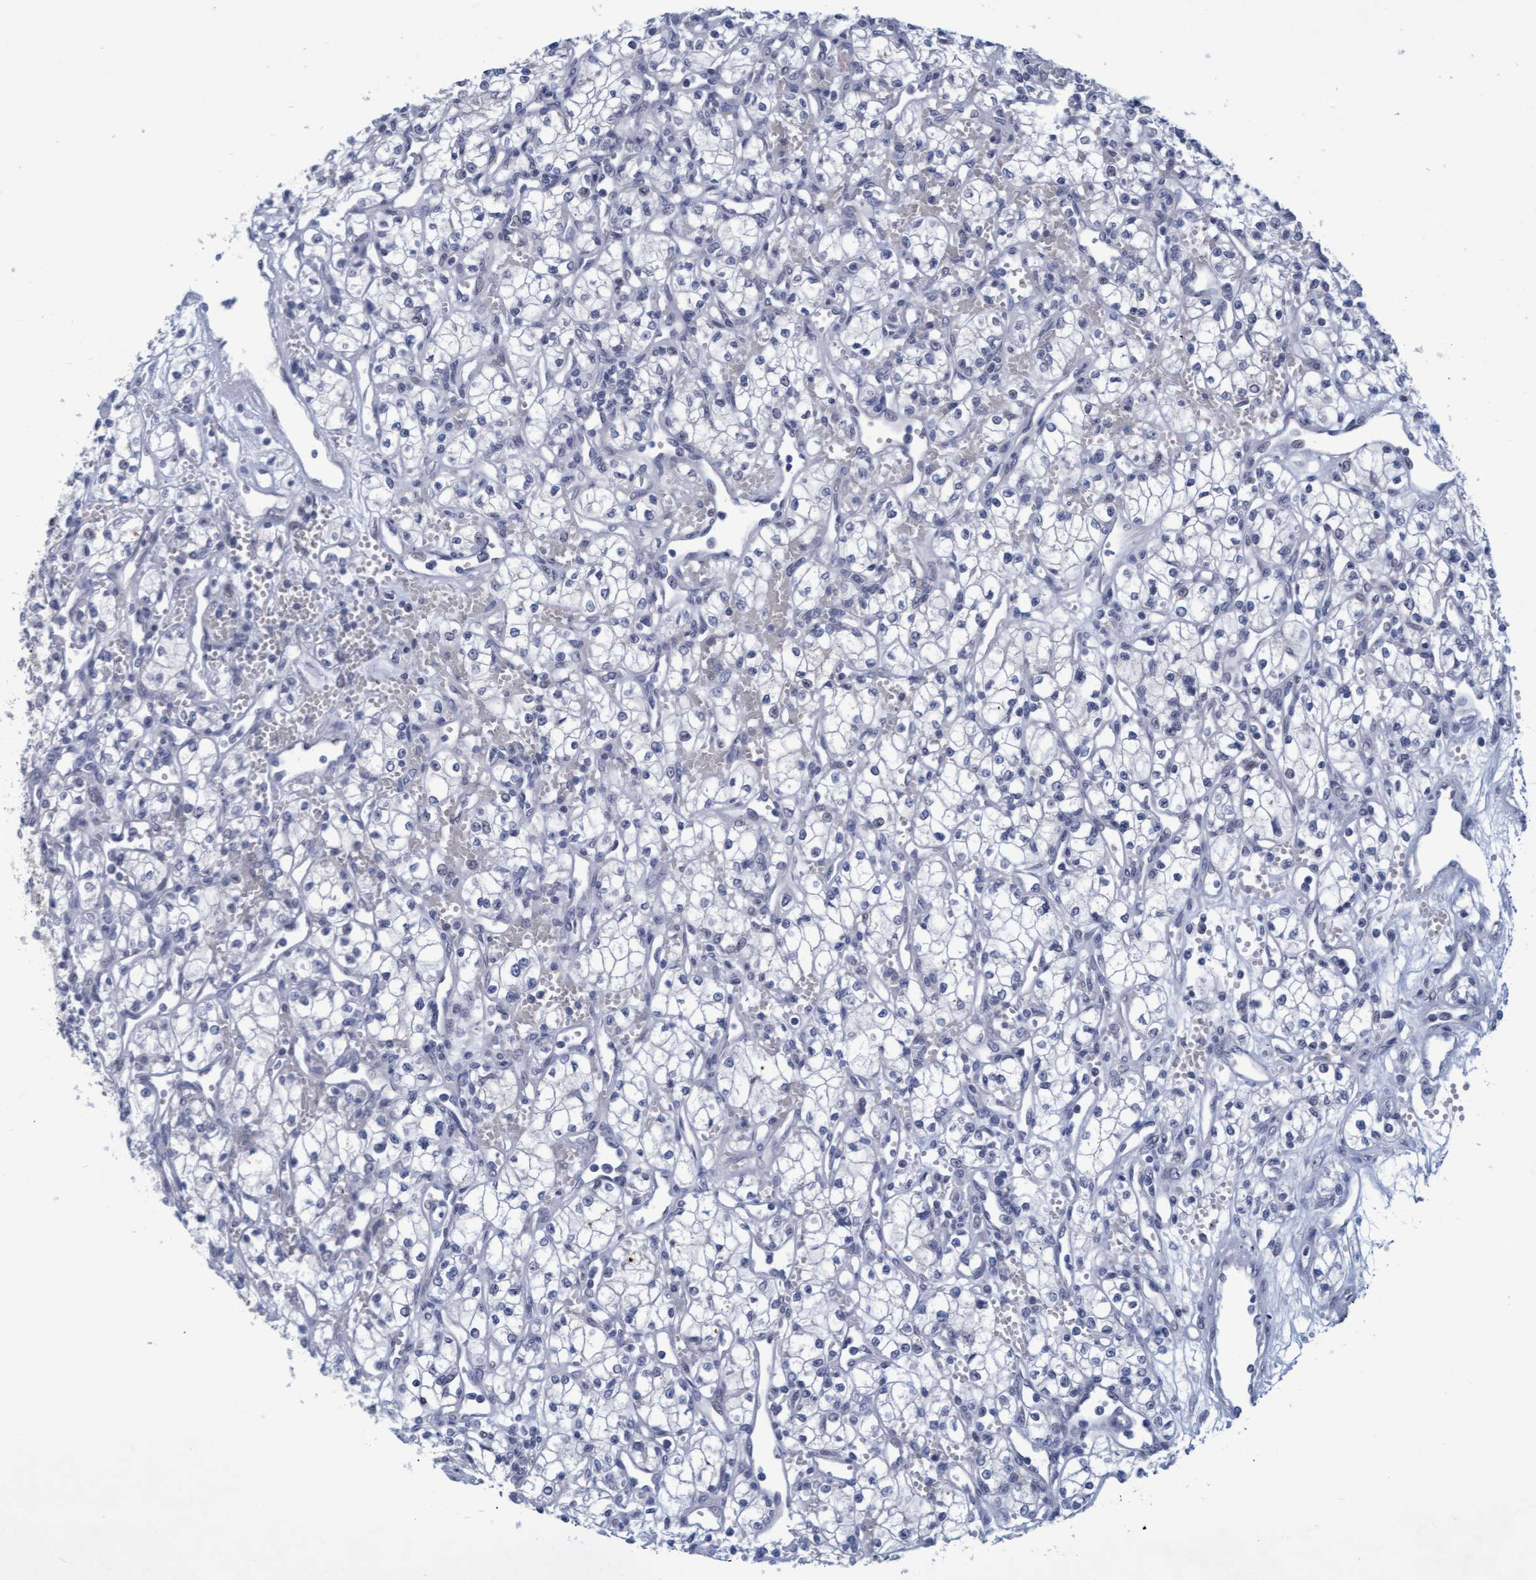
{"staining": {"intensity": "negative", "quantity": "none", "location": "none"}, "tissue": "renal cancer", "cell_type": "Tumor cells", "image_type": "cancer", "snomed": [{"axis": "morphology", "description": "Adenocarcinoma, NOS"}, {"axis": "topography", "description": "Kidney"}], "caption": "This is an IHC micrograph of adenocarcinoma (renal). There is no expression in tumor cells.", "gene": "PROCA1", "patient": {"sex": "male", "age": 59}}